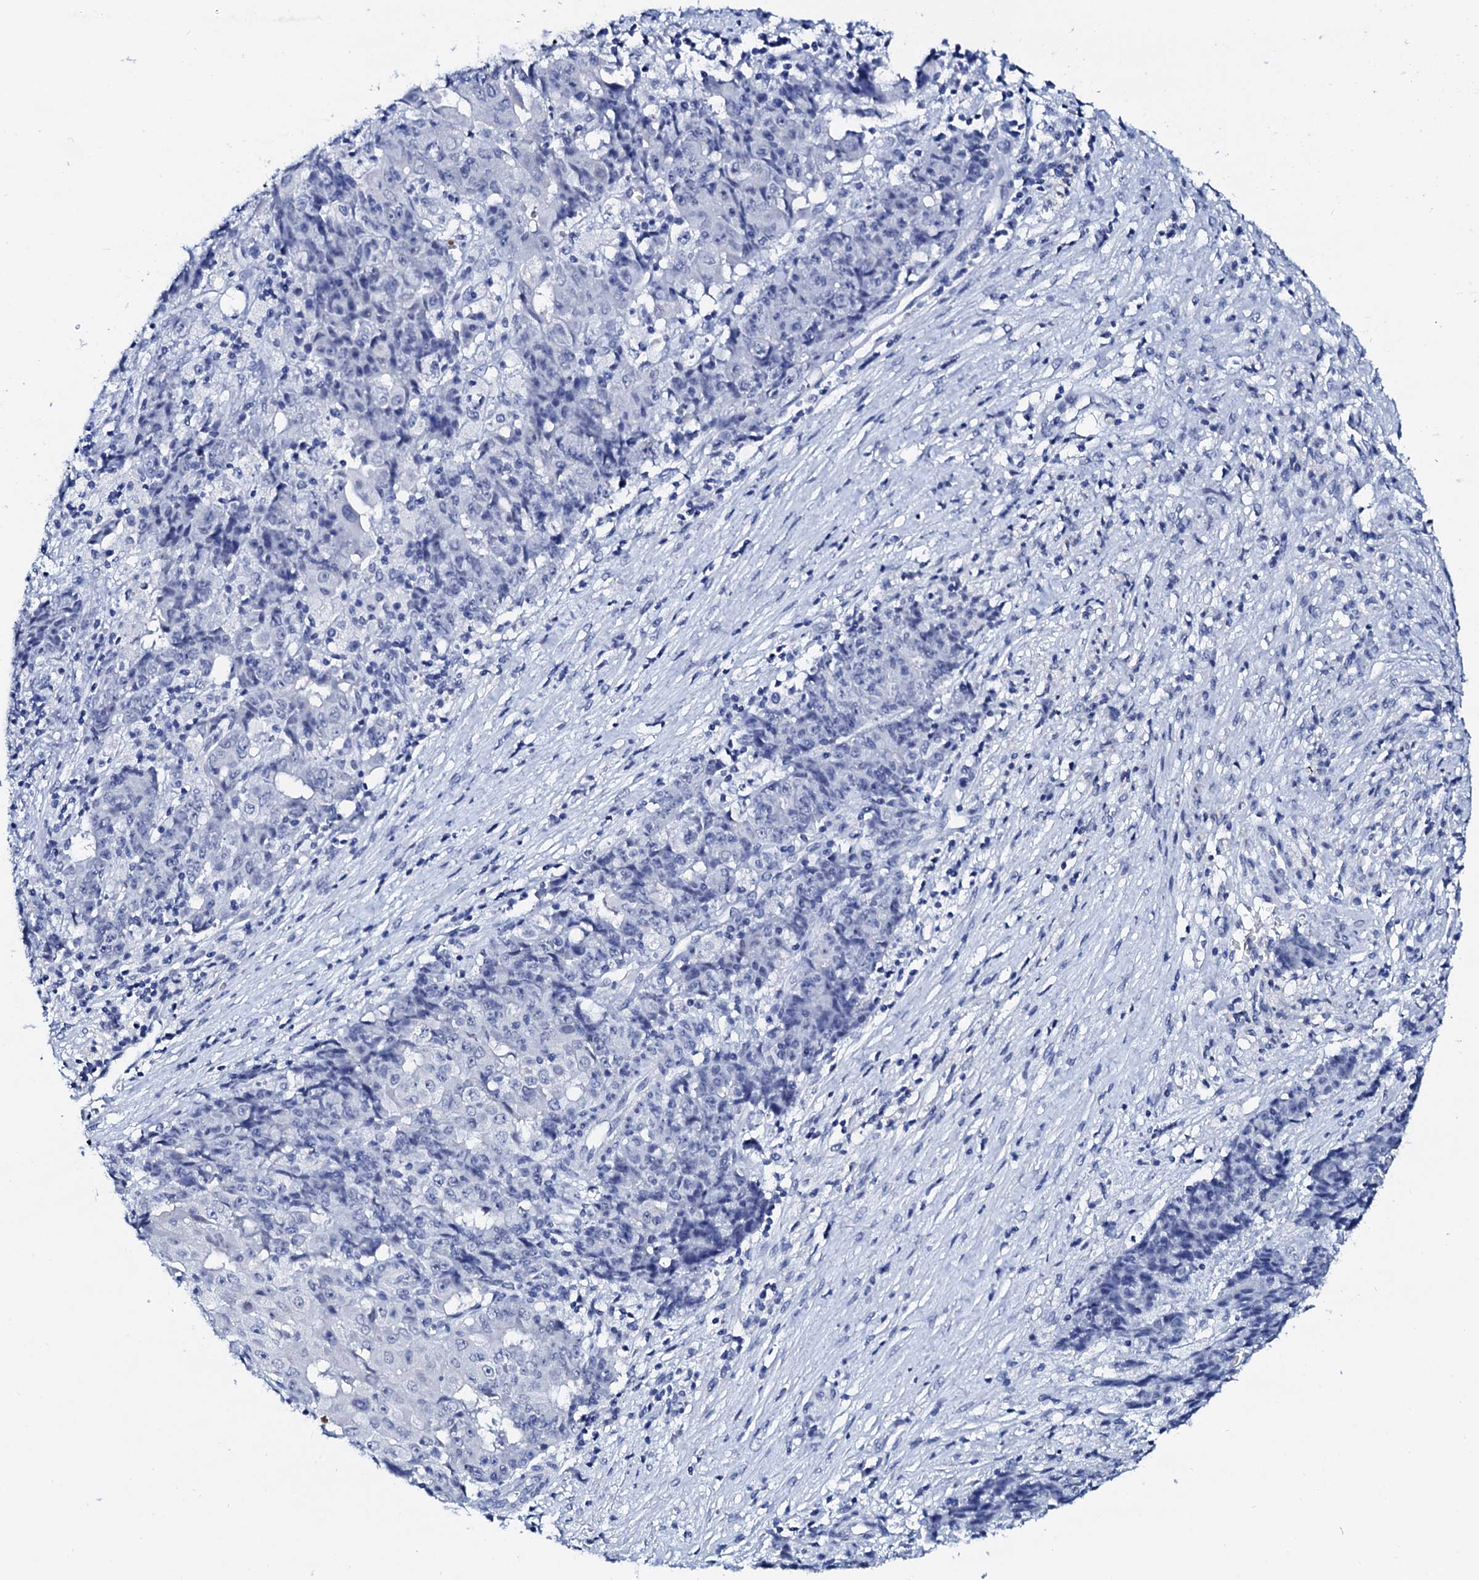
{"staining": {"intensity": "negative", "quantity": "none", "location": "none"}, "tissue": "ovarian cancer", "cell_type": "Tumor cells", "image_type": "cancer", "snomed": [{"axis": "morphology", "description": "Carcinoma, endometroid"}, {"axis": "topography", "description": "Ovary"}], "caption": "This is a micrograph of IHC staining of ovarian cancer, which shows no positivity in tumor cells. The staining was performed using DAB to visualize the protein expression in brown, while the nuclei were stained in blue with hematoxylin (Magnification: 20x).", "gene": "SPATA19", "patient": {"sex": "female", "age": 42}}